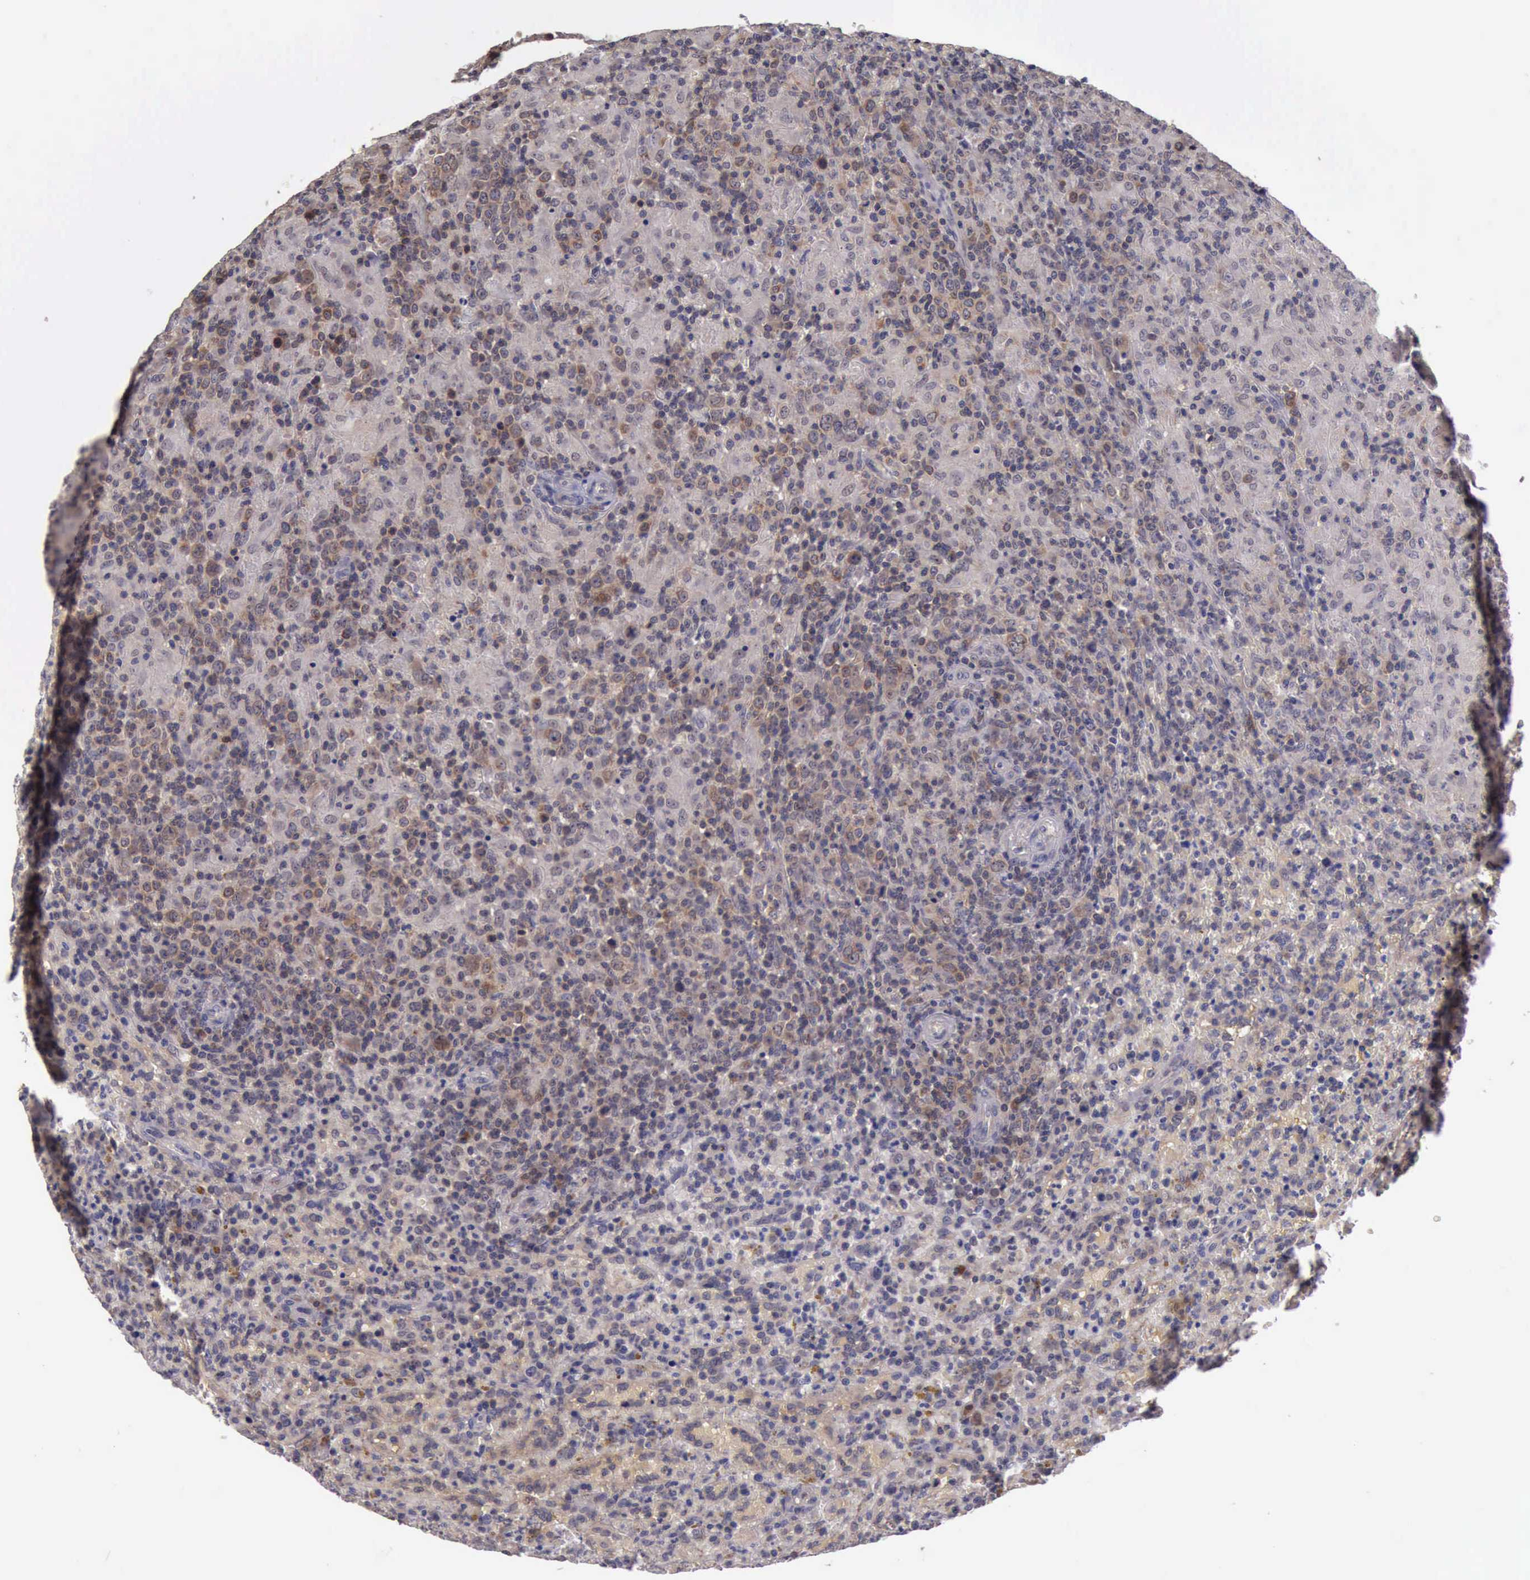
{"staining": {"intensity": "negative", "quantity": "none", "location": "none"}, "tissue": "lymphoma", "cell_type": "Tumor cells", "image_type": "cancer", "snomed": [{"axis": "morphology", "description": "Malignant lymphoma, non-Hodgkin's type, High grade"}, {"axis": "topography", "description": "Spleen"}, {"axis": "topography", "description": "Lymph node"}], "caption": "This is a micrograph of immunohistochemistry (IHC) staining of lymphoma, which shows no positivity in tumor cells. The staining is performed using DAB brown chromogen with nuclei counter-stained in using hematoxylin.", "gene": "RAB39B", "patient": {"sex": "female", "age": 70}}